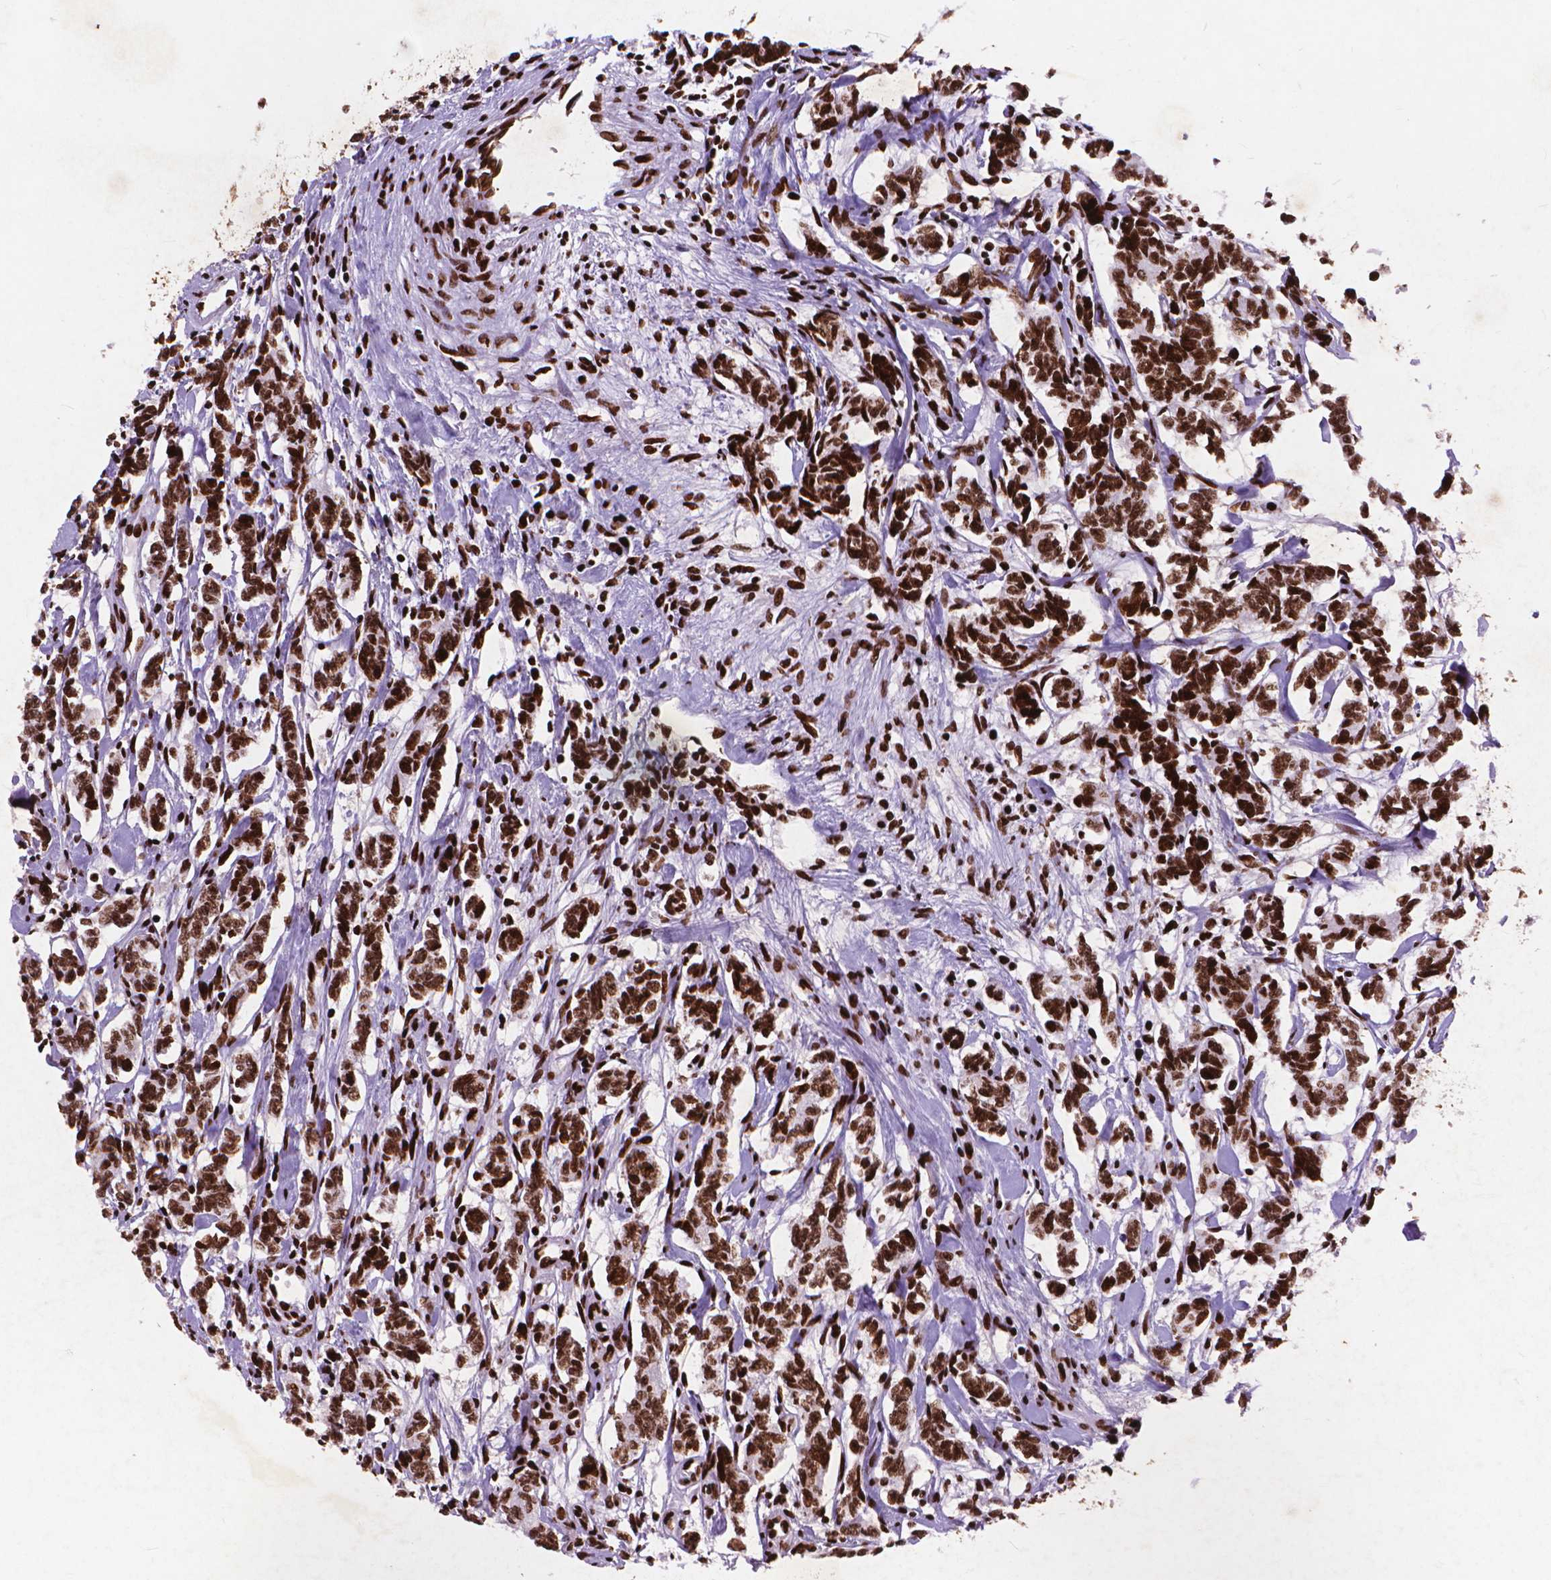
{"staining": {"intensity": "strong", "quantity": ">75%", "location": "nuclear"}, "tissue": "carcinoid", "cell_type": "Tumor cells", "image_type": "cancer", "snomed": [{"axis": "morphology", "description": "Carcinoid, malignant, NOS"}, {"axis": "topography", "description": "Kidney"}], "caption": "Immunohistochemical staining of carcinoid reveals high levels of strong nuclear protein staining in about >75% of tumor cells.", "gene": "CITED2", "patient": {"sex": "female", "age": 41}}